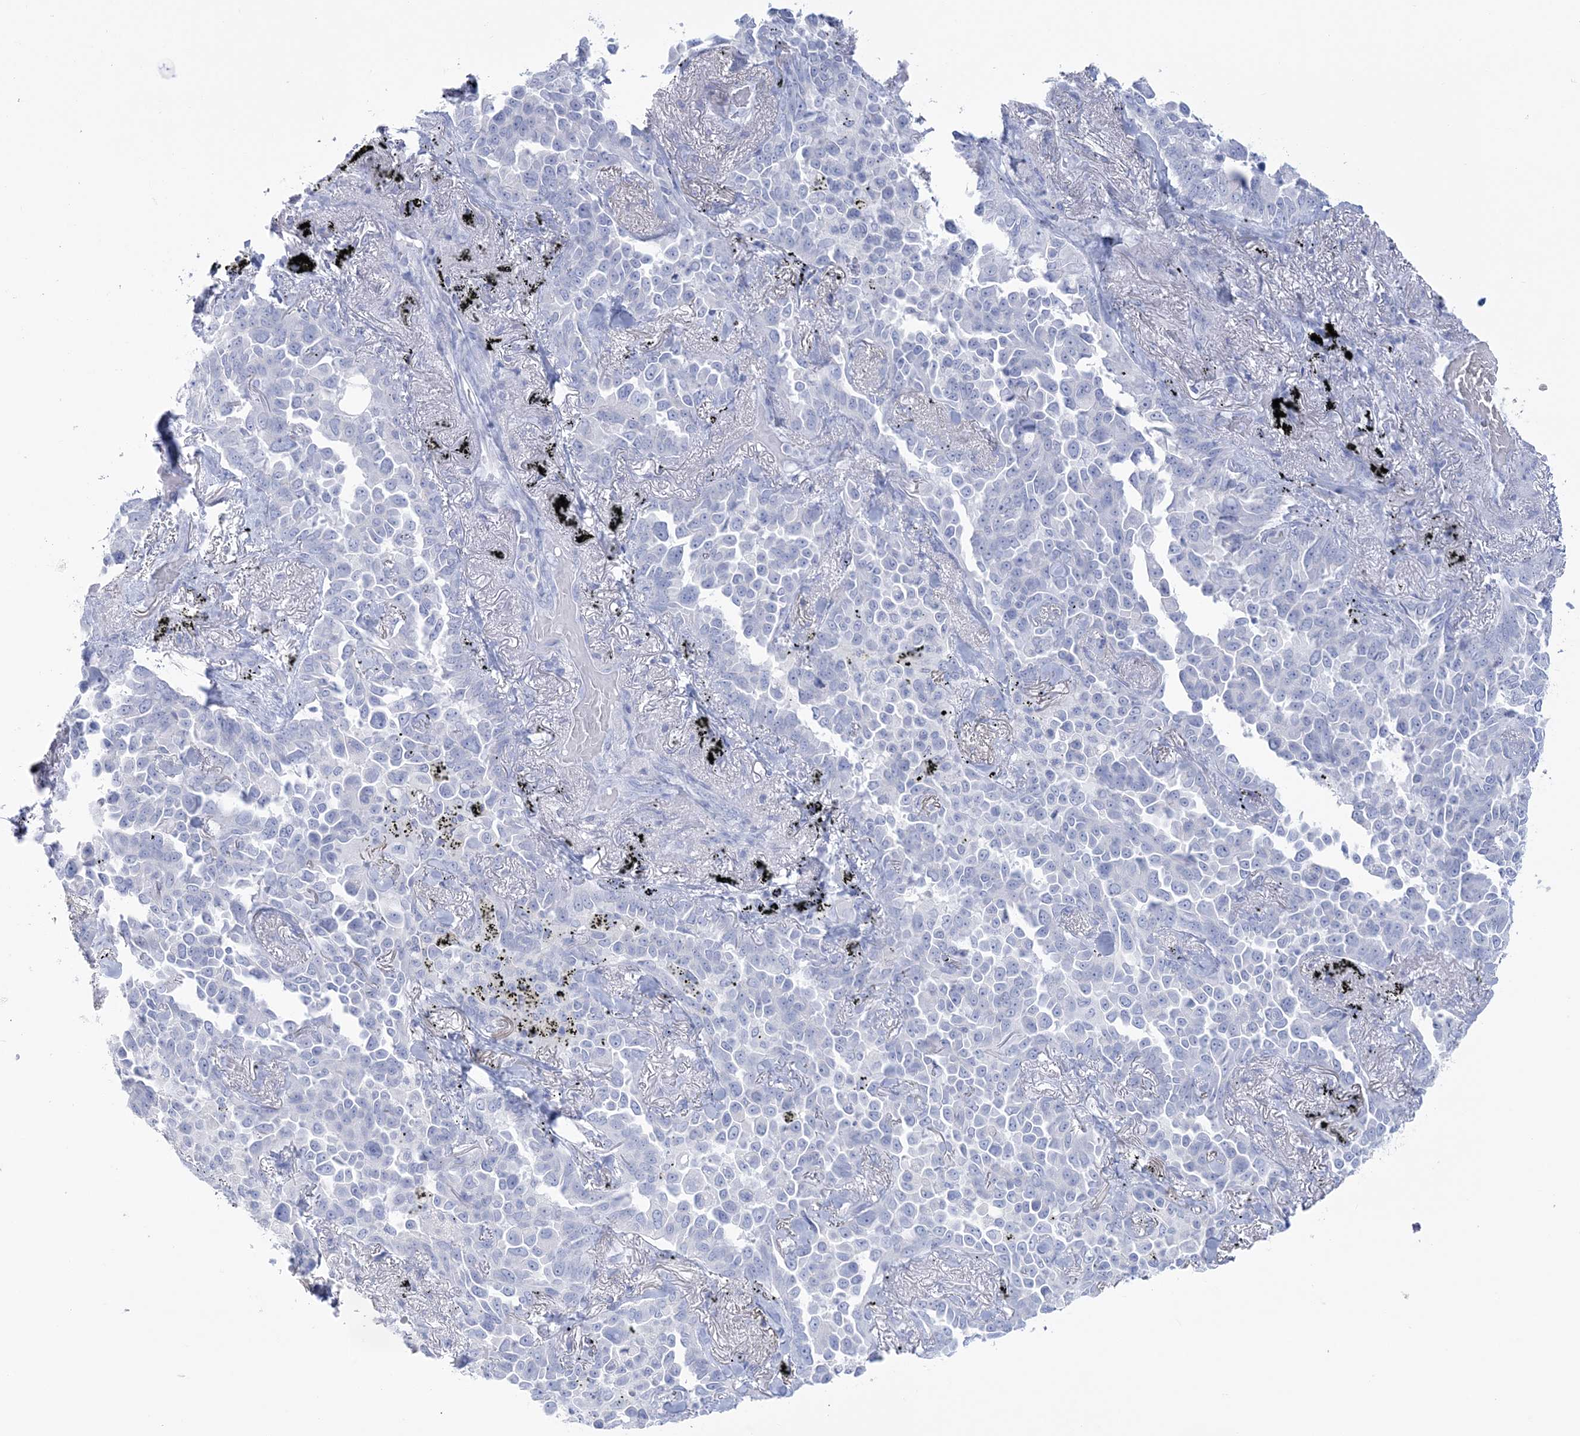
{"staining": {"intensity": "negative", "quantity": "none", "location": "none"}, "tissue": "lung cancer", "cell_type": "Tumor cells", "image_type": "cancer", "snomed": [{"axis": "morphology", "description": "Adenocarcinoma, NOS"}, {"axis": "topography", "description": "Lung"}], "caption": "Protein analysis of adenocarcinoma (lung) demonstrates no significant expression in tumor cells.", "gene": "RBP2", "patient": {"sex": "female", "age": 67}}